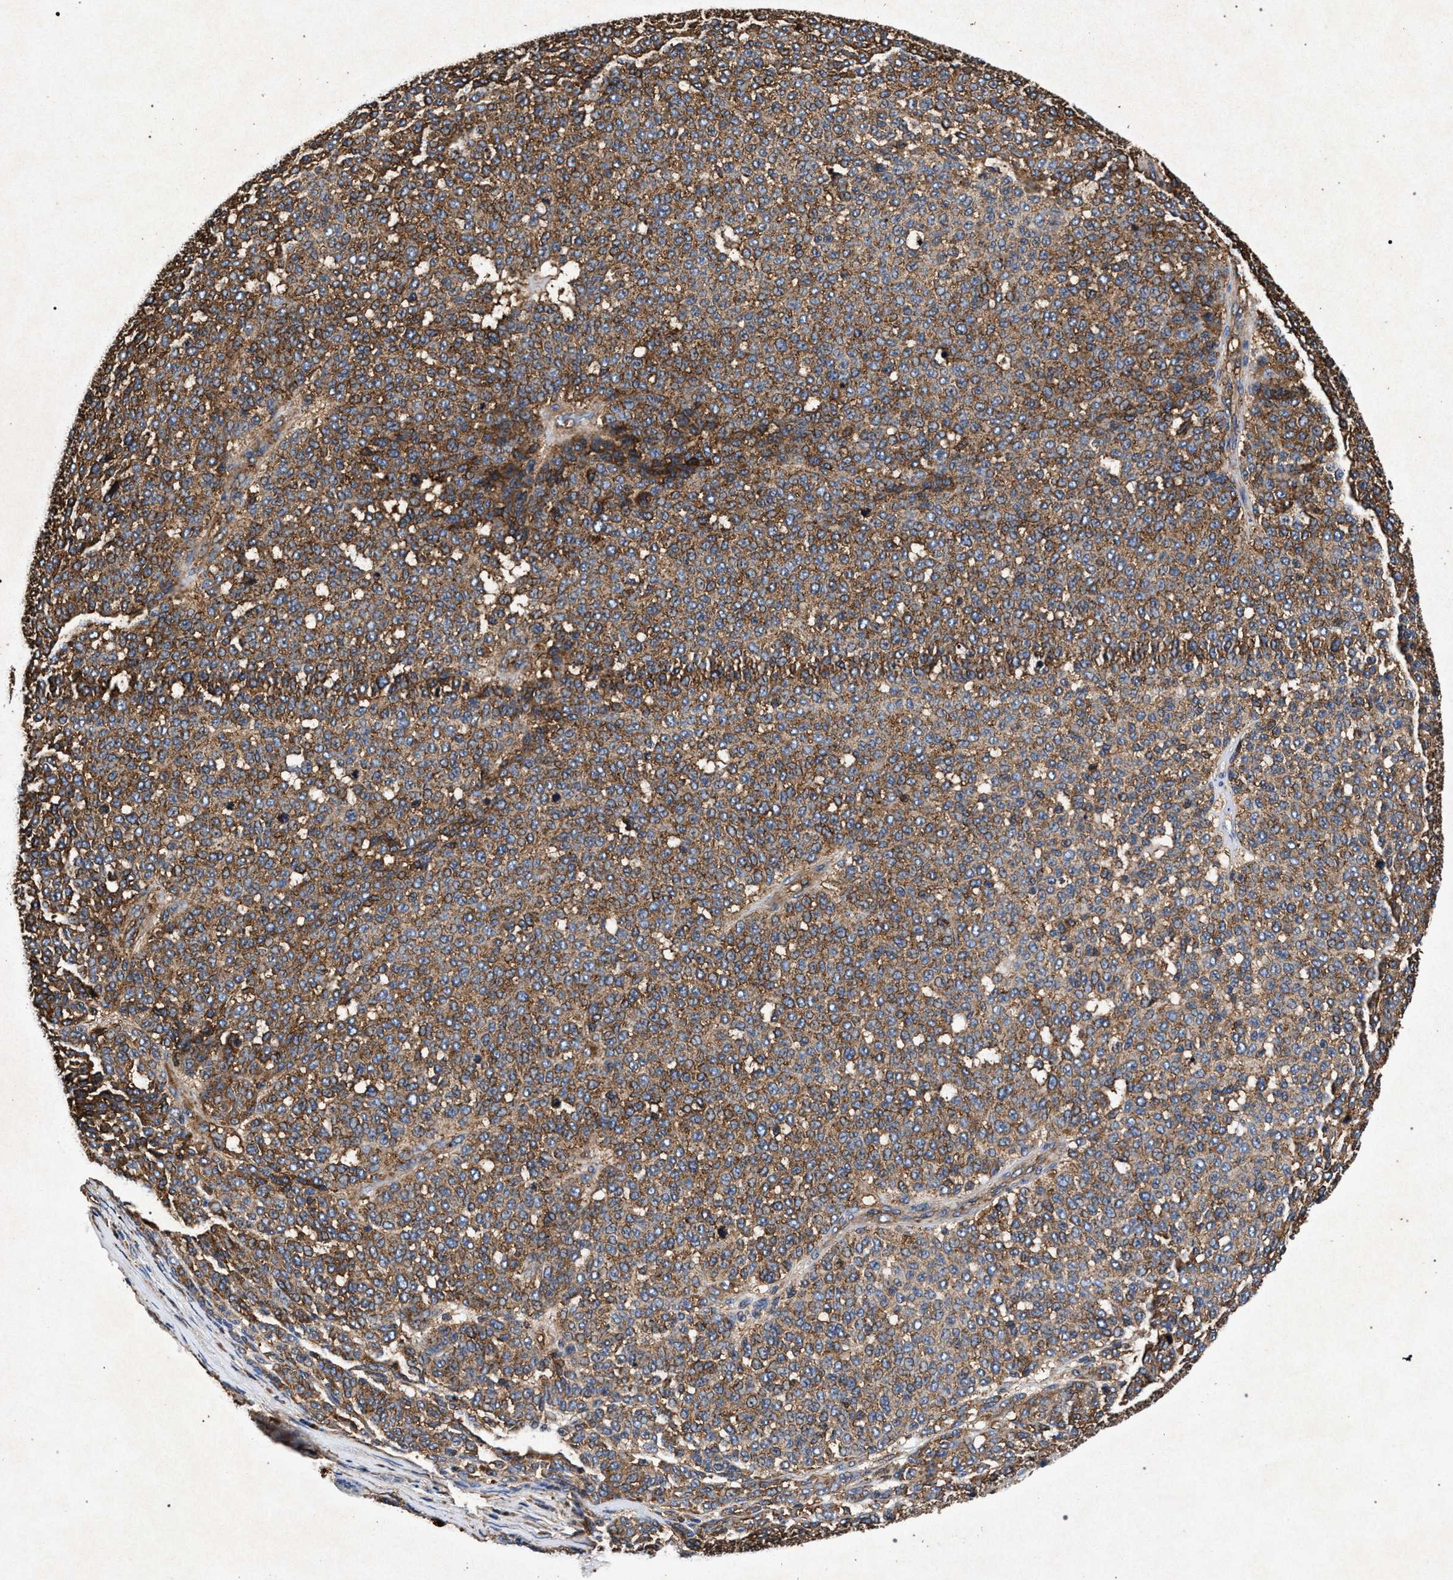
{"staining": {"intensity": "moderate", "quantity": ">75%", "location": "cytoplasmic/membranous"}, "tissue": "melanoma", "cell_type": "Tumor cells", "image_type": "cancer", "snomed": [{"axis": "morphology", "description": "Malignant melanoma, NOS"}, {"axis": "topography", "description": "Skin"}], "caption": "Approximately >75% of tumor cells in melanoma exhibit moderate cytoplasmic/membranous protein staining as visualized by brown immunohistochemical staining.", "gene": "MARCKS", "patient": {"sex": "male", "age": 59}}